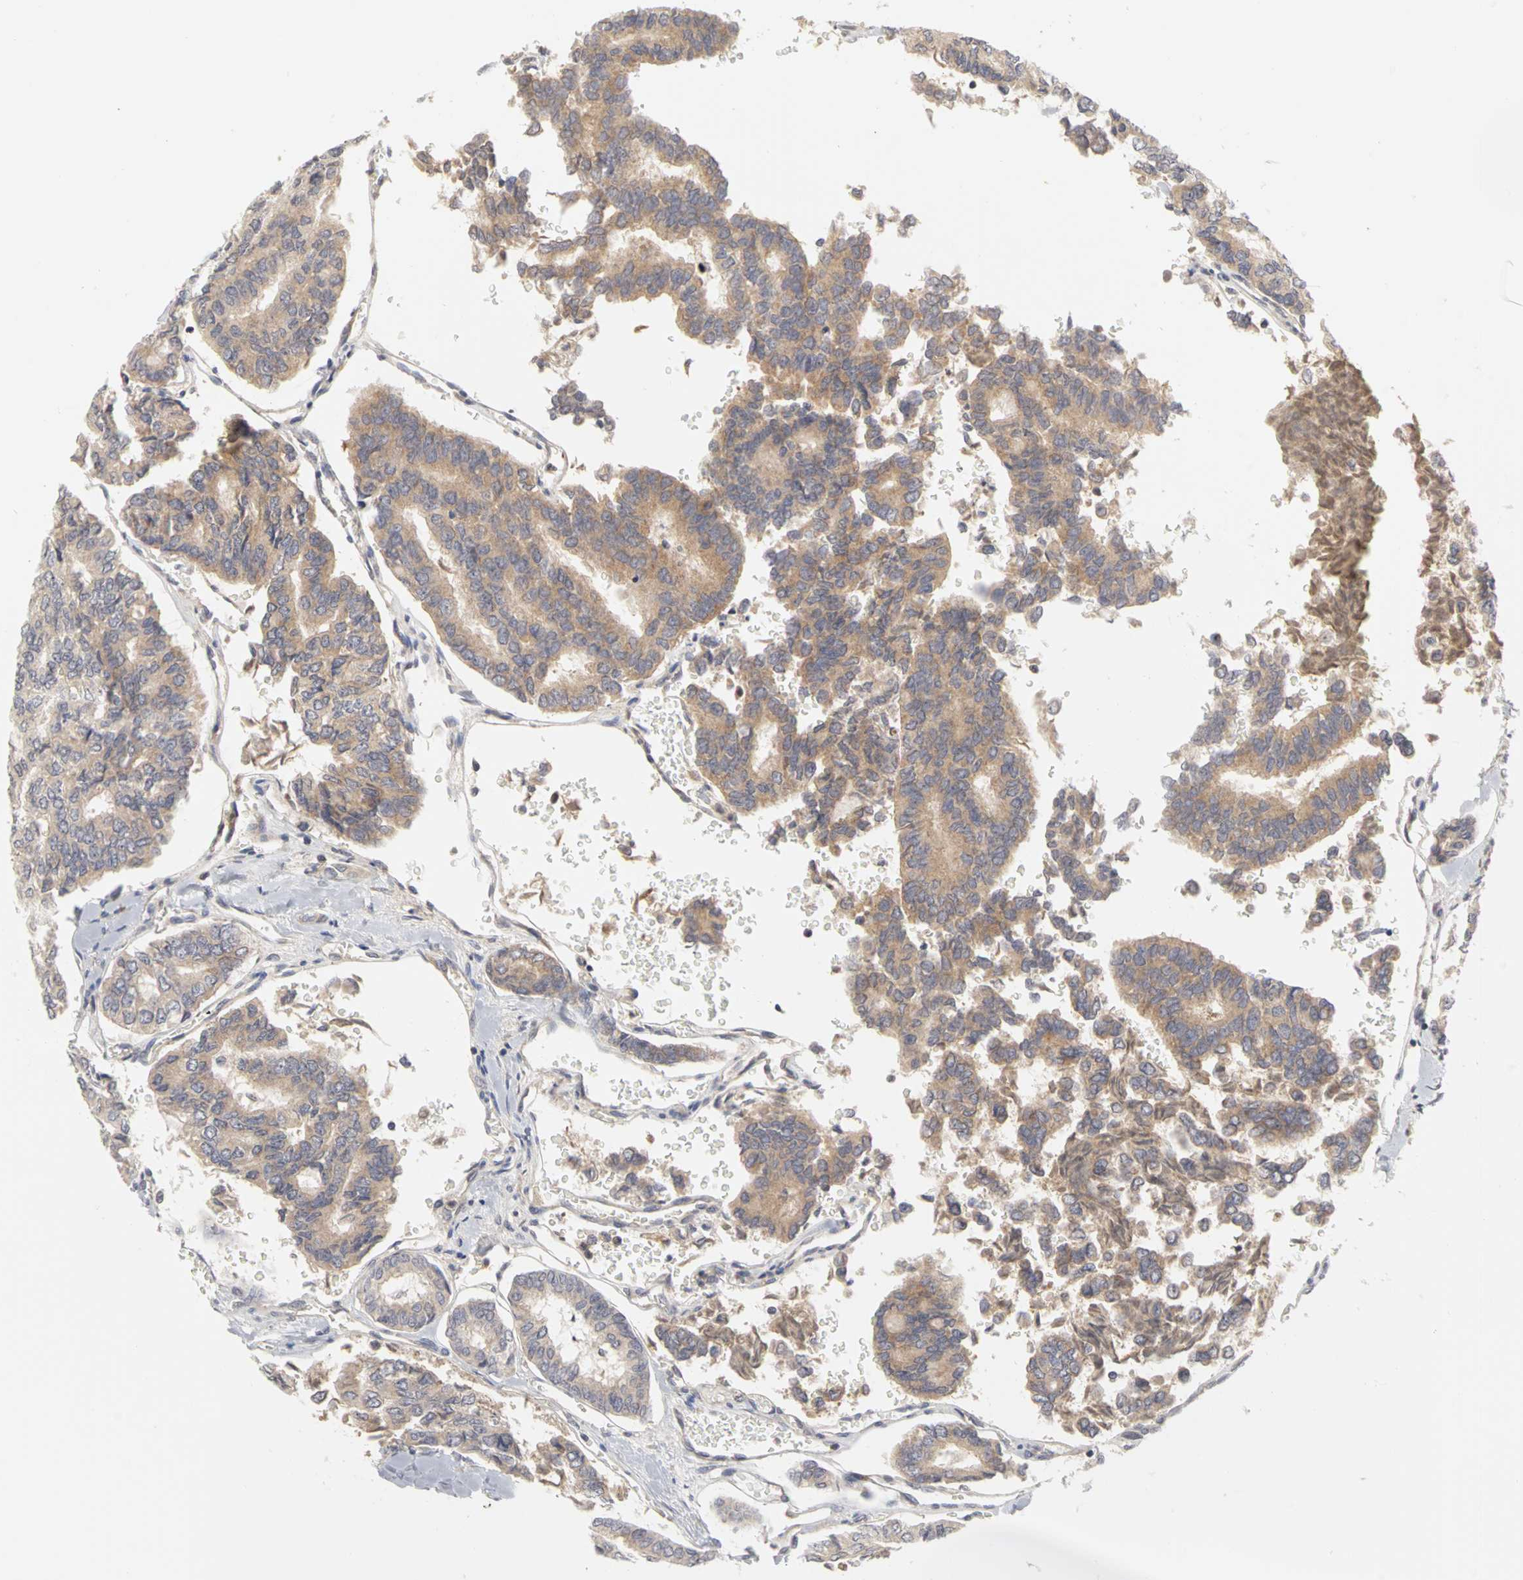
{"staining": {"intensity": "weak", "quantity": "25%-75%", "location": "cytoplasmic/membranous"}, "tissue": "thyroid cancer", "cell_type": "Tumor cells", "image_type": "cancer", "snomed": [{"axis": "morphology", "description": "Papillary adenocarcinoma, NOS"}, {"axis": "topography", "description": "Thyroid gland"}], "caption": "Immunohistochemistry staining of thyroid cancer (papillary adenocarcinoma), which shows low levels of weak cytoplasmic/membranous staining in approximately 25%-75% of tumor cells indicating weak cytoplasmic/membranous protein staining. The staining was performed using DAB (3,3'-diaminobenzidine) (brown) for protein detection and nuclei were counterstained in hematoxylin (blue).", "gene": "IRAK1", "patient": {"sex": "female", "age": 35}}